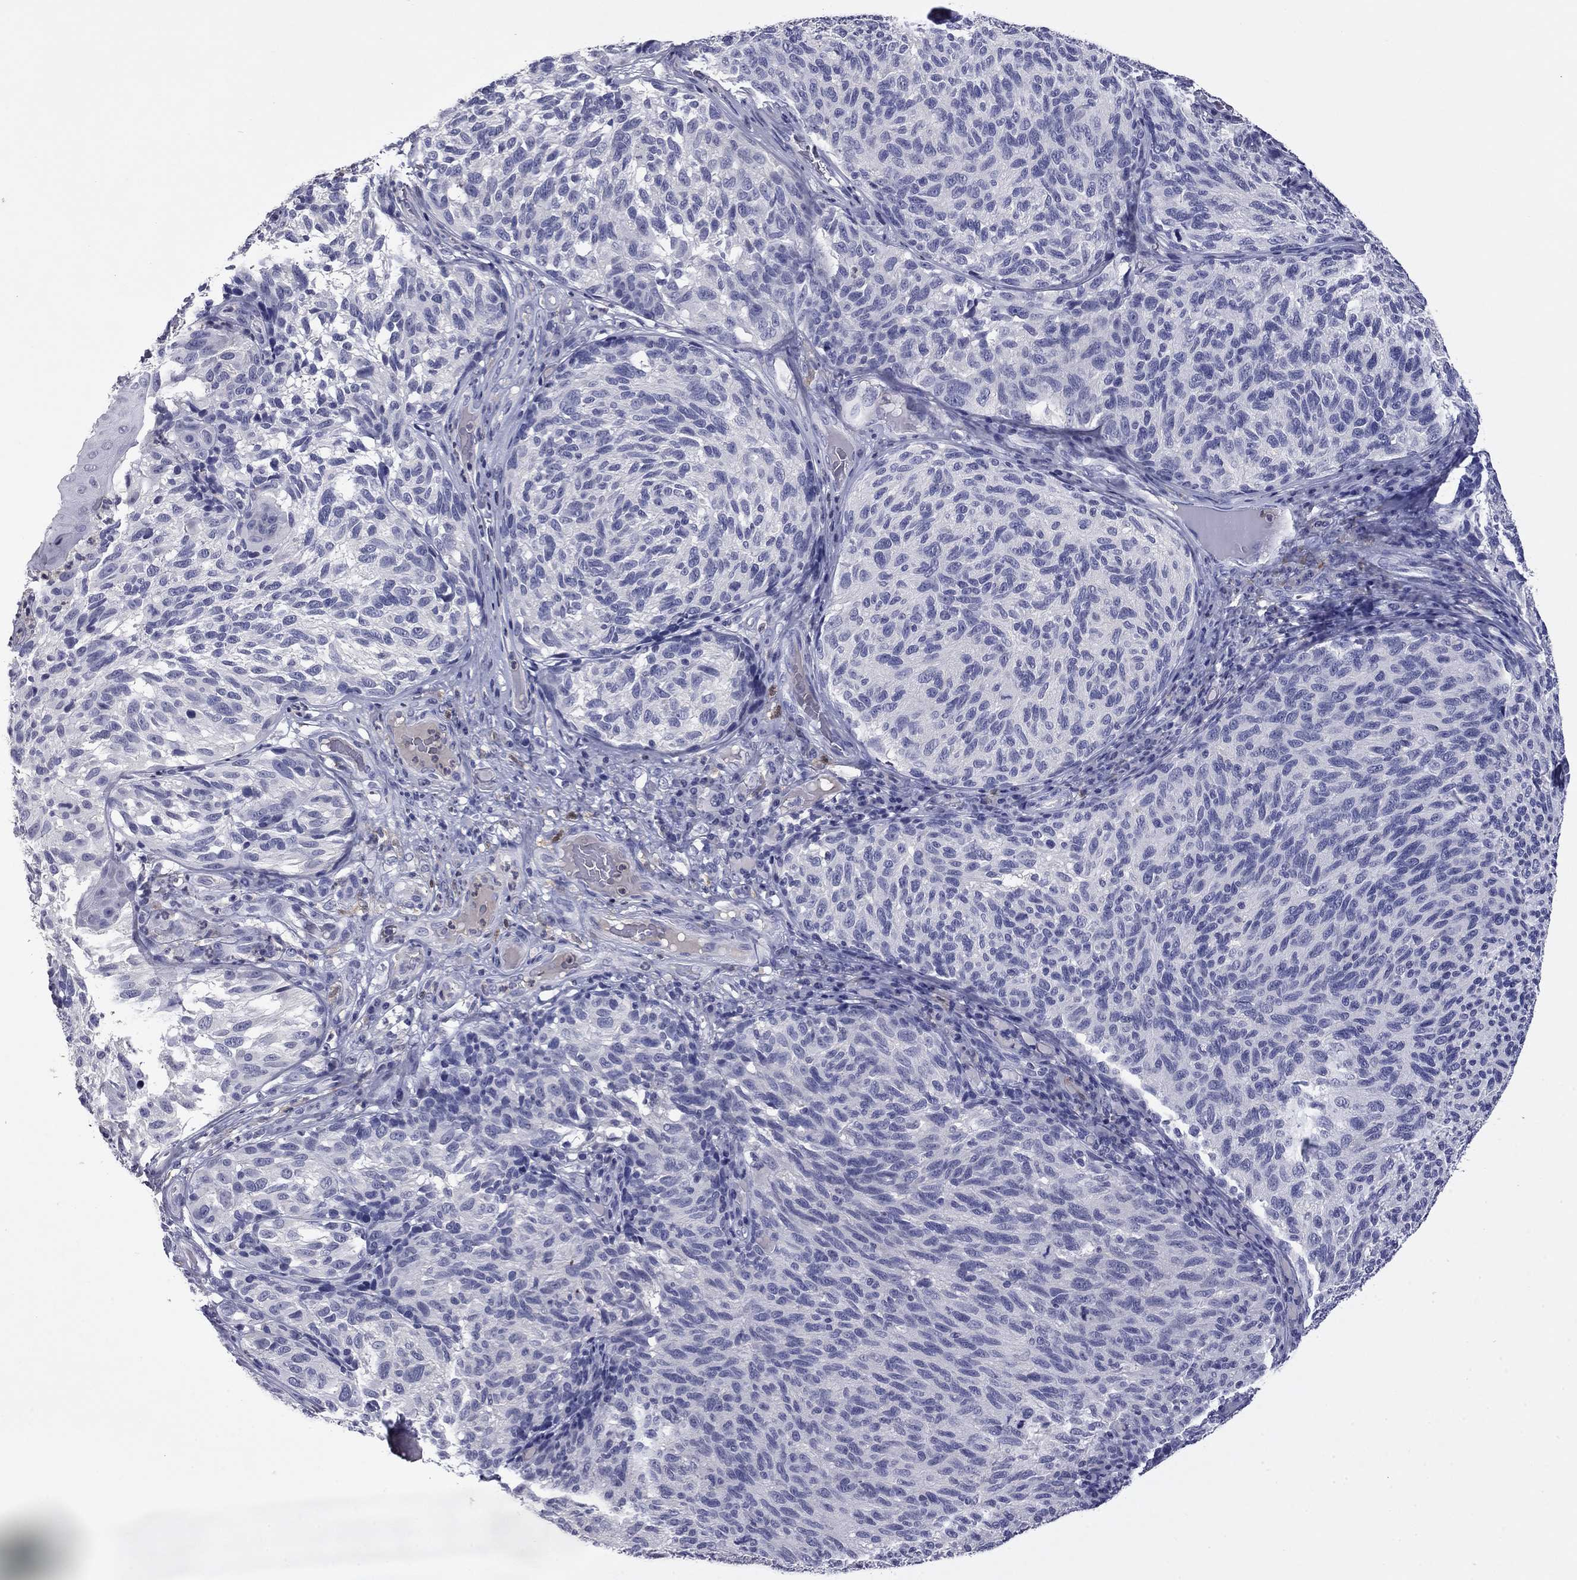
{"staining": {"intensity": "negative", "quantity": "none", "location": "none"}, "tissue": "melanoma", "cell_type": "Tumor cells", "image_type": "cancer", "snomed": [{"axis": "morphology", "description": "Malignant melanoma, NOS"}, {"axis": "topography", "description": "Skin"}], "caption": "The photomicrograph displays no significant positivity in tumor cells of malignant melanoma.", "gene": "CFAP119", "patient": {"sex": "female", "age": 73}}